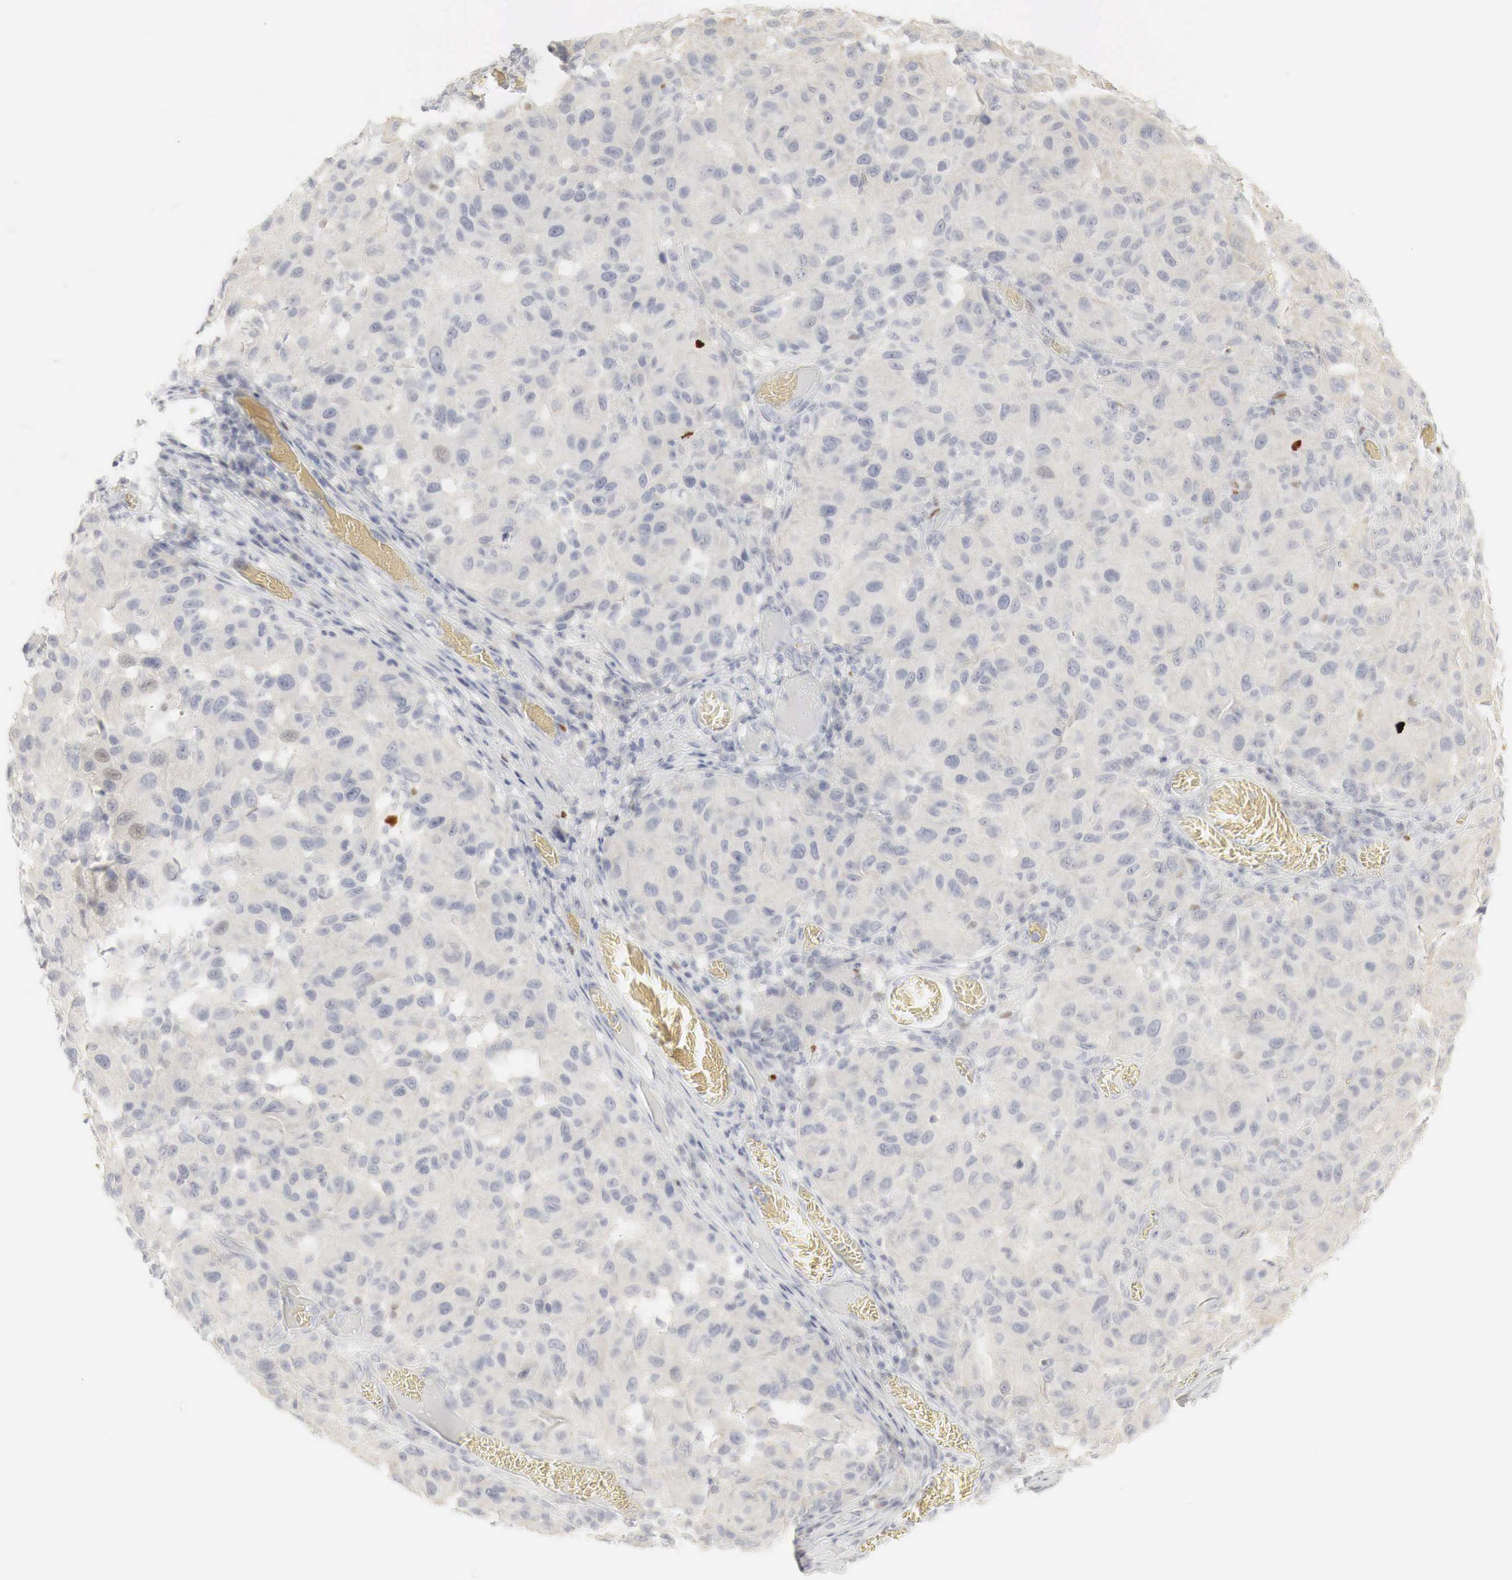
{"staining": {"intensity": "negative", "quantity": "none", "location": "none"}, "tissue": "melanoma", "cell_type": "Tumor cells", "image_type": "cancer", "snomed": [{"axis": "morphology", "description": "Malignant melanoma, NOS"}, {"axis": "topography", "description": "Skin"}], "caption": "This micrograph is of malignant melanoma stained with immunohistochemistry (IHC) to label a protein in brown with the nuclei are counter-stained blue. There is no staining in tumor cells.", "gene": "TP63", "patient": {"sex": "female", "age": 77}}